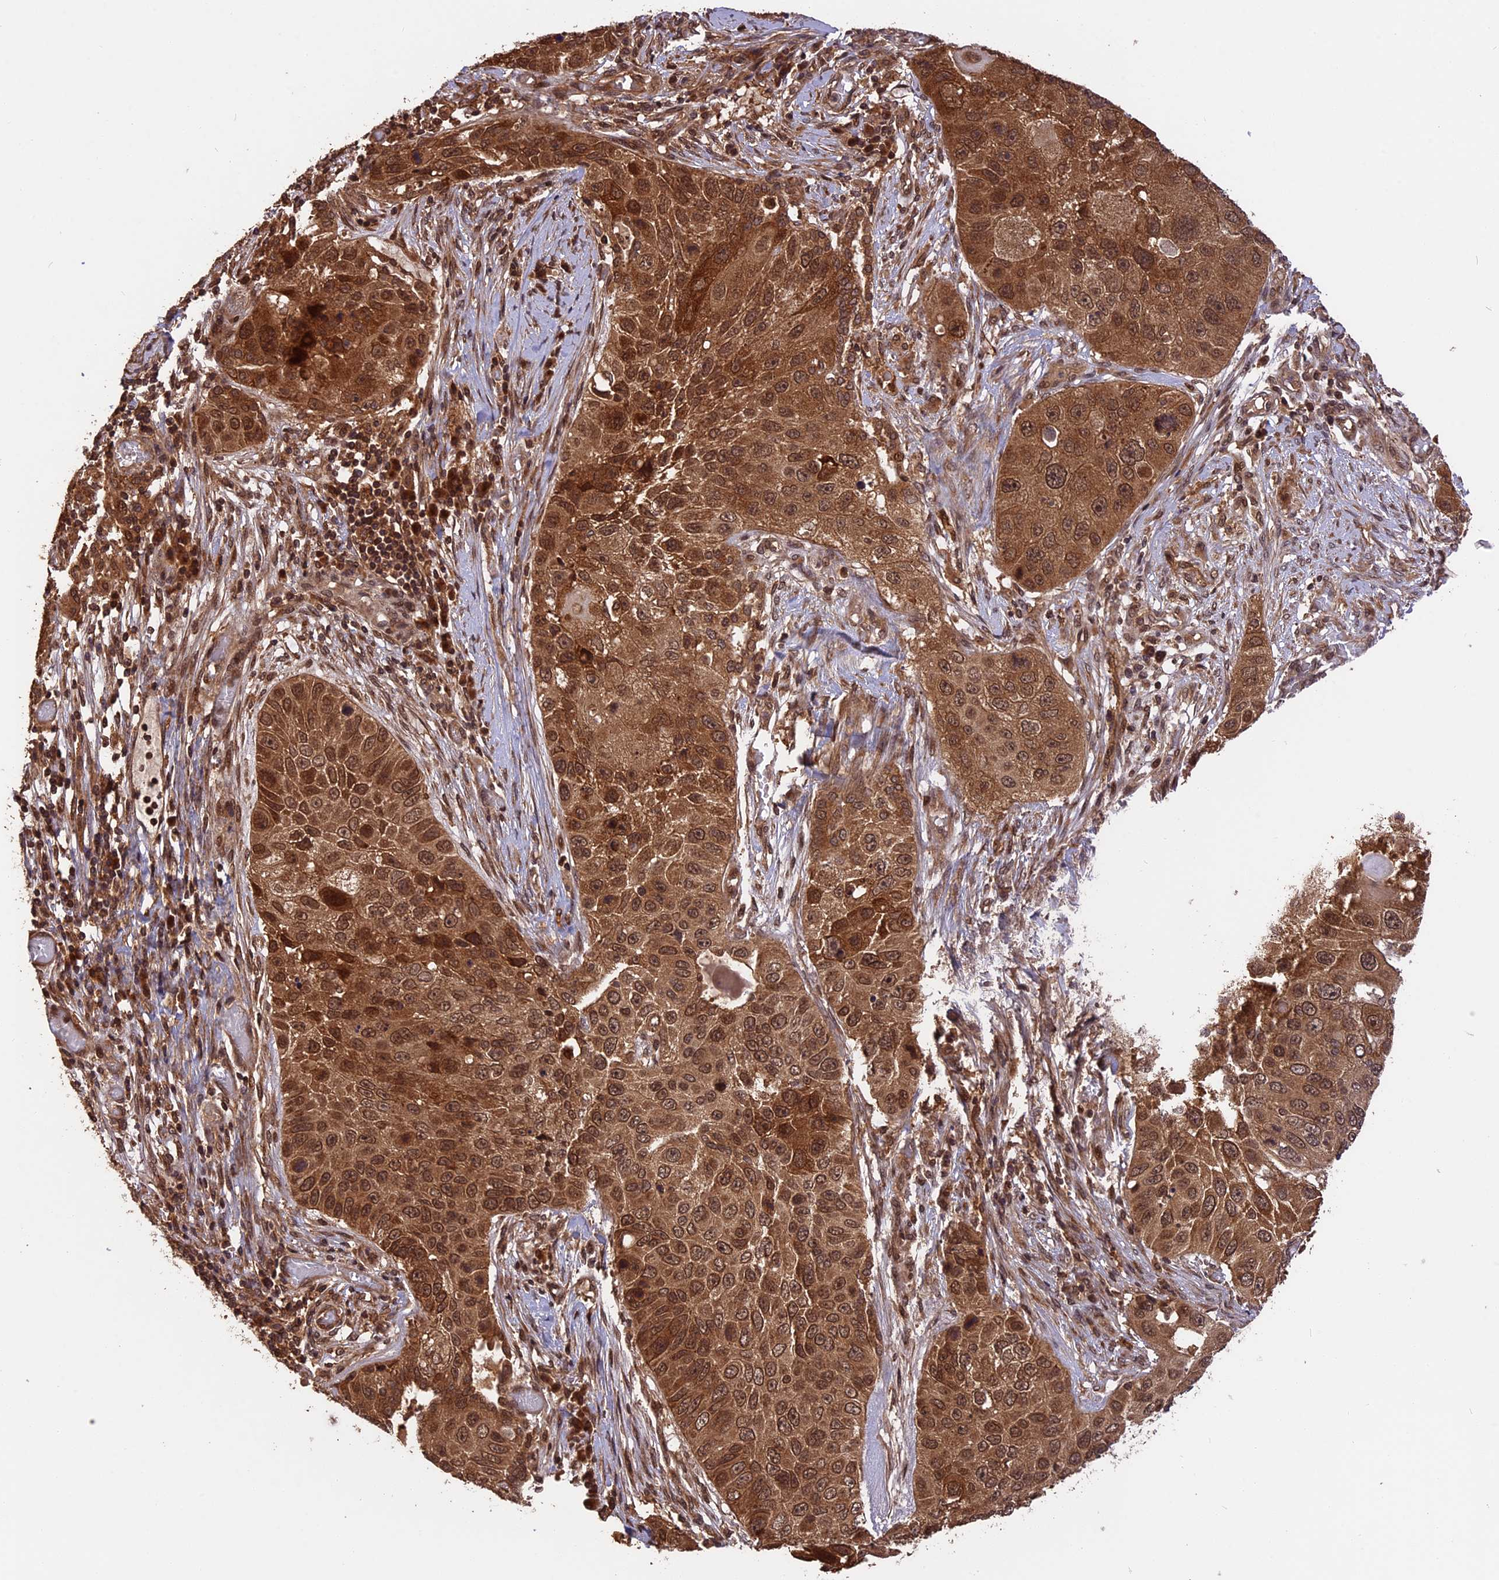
{"staining": {"intensity": "strong", "quantity": ">75%", "location": "cytoplasmic/membranous,nuclear"}, "tissue": "lung cancer", "cell_type": "Tumor cells", "image_type": "cancer", "snomed": [{"axis": "morphology", "description": "Adenocarcinoma, NOS"}, {"axis": "topography", "description": "Lung"}], "caption": "Lung cancer was stained to show a protein in brown. There is high levels of strong cytoplasmic/membranous and nuclear positivity in approximately >75% of tumor cells. (Stains: DAB in brown, nuclei in blue, Microscopy: brightfield microscopy at high magnification).", "gene": "ESCO1", "patient": {"sex": "male", "age": 64}}